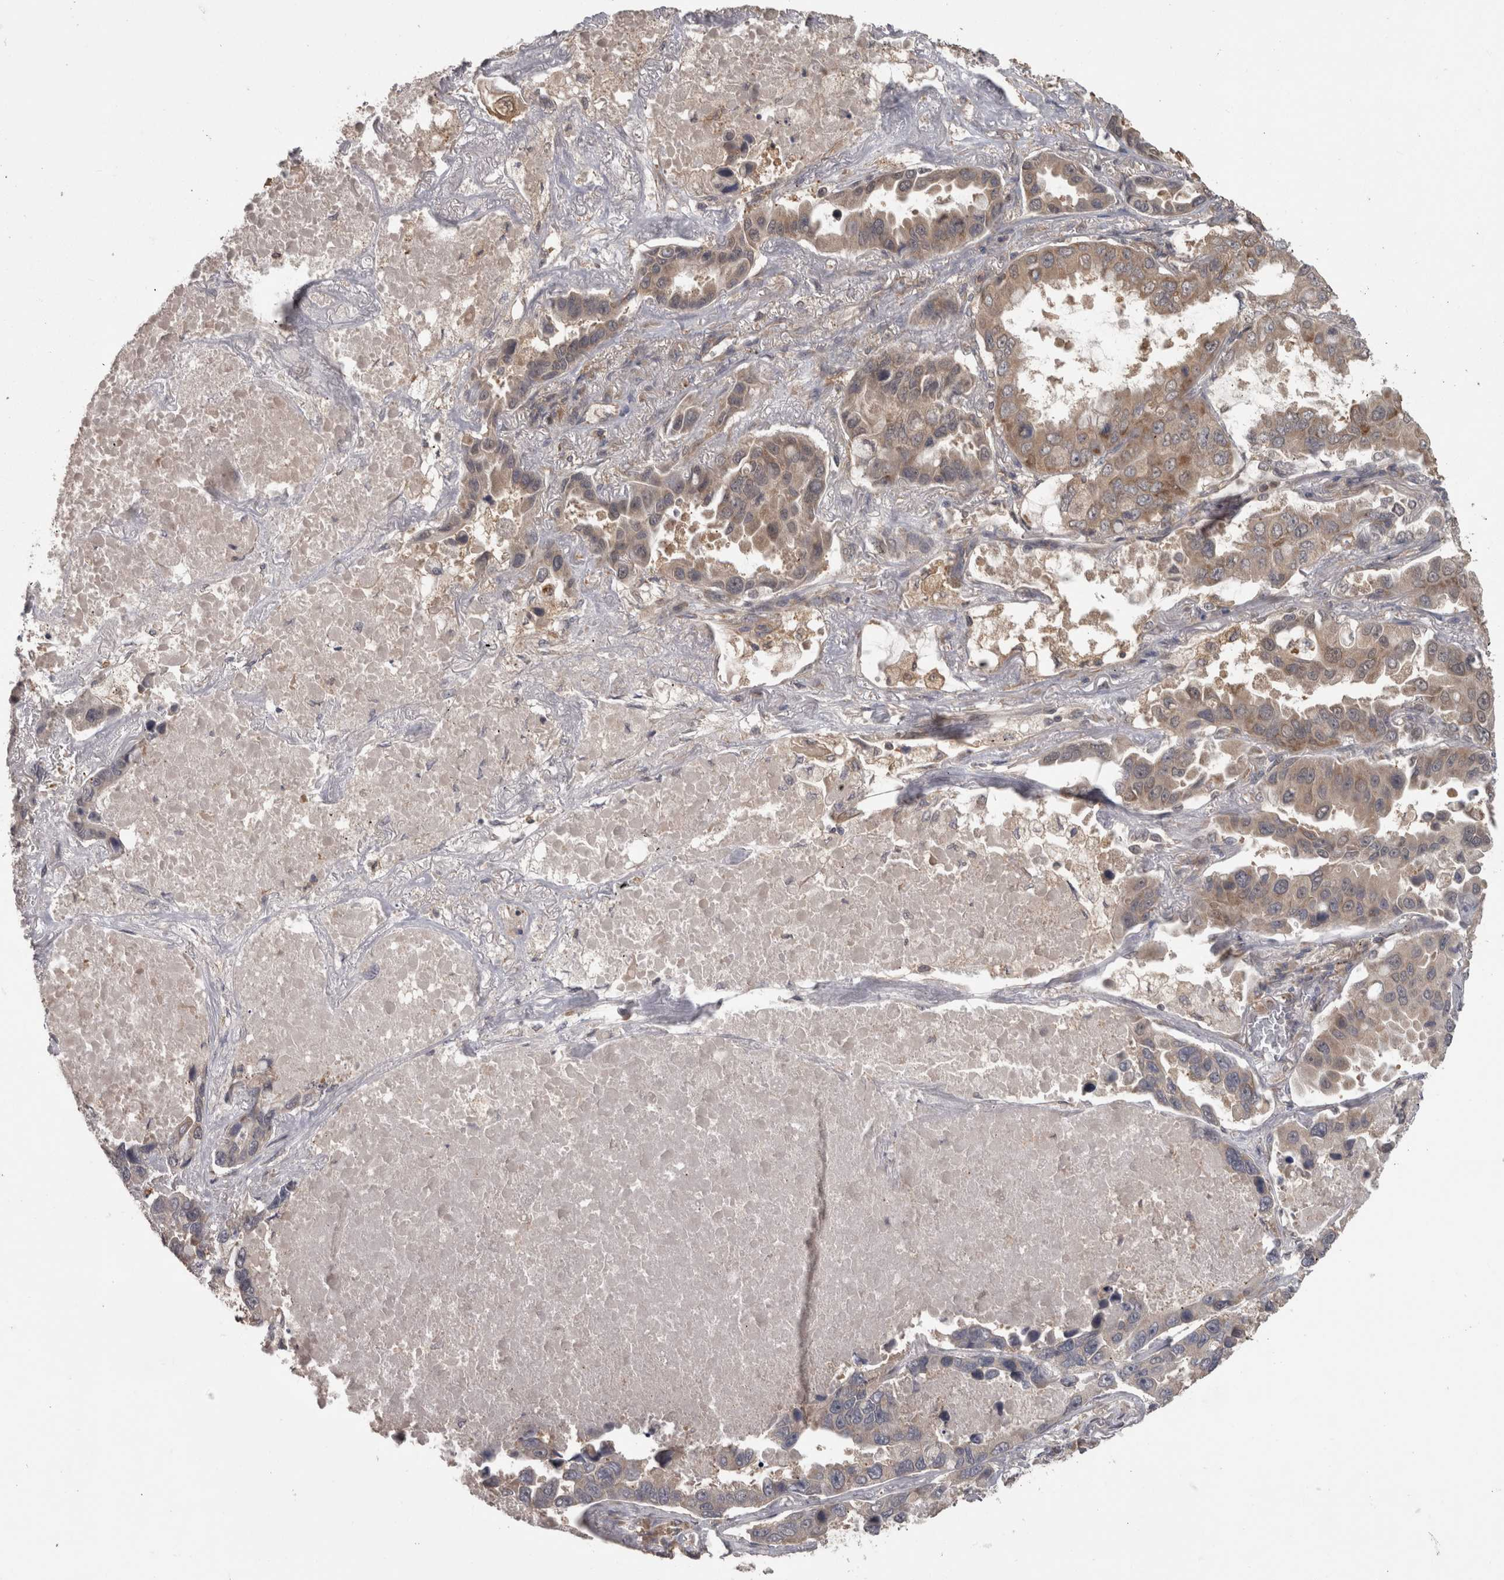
{"staining": {"intensity": "weak", "quantity": ">75%", "location": "cytoplasmic/membranous"}, "tissue": "lung cancer", "cell_type": "Tumor cells", "image_type": "cancer", "snomed": [{"axis": "morphology", "description": "Adenocarcinoma, NOS"}, {"axis": "topography", "description": "Lung"}], "caption": "There is low levels of weak cytoplasmic/membranous expression in tumor cells of lung cancer (adenocarcinoma), as demonstrated by immunohistochemical staining (brown color).", "gene": "MICU3", "patient": {"sex": "male", "age": 64}}